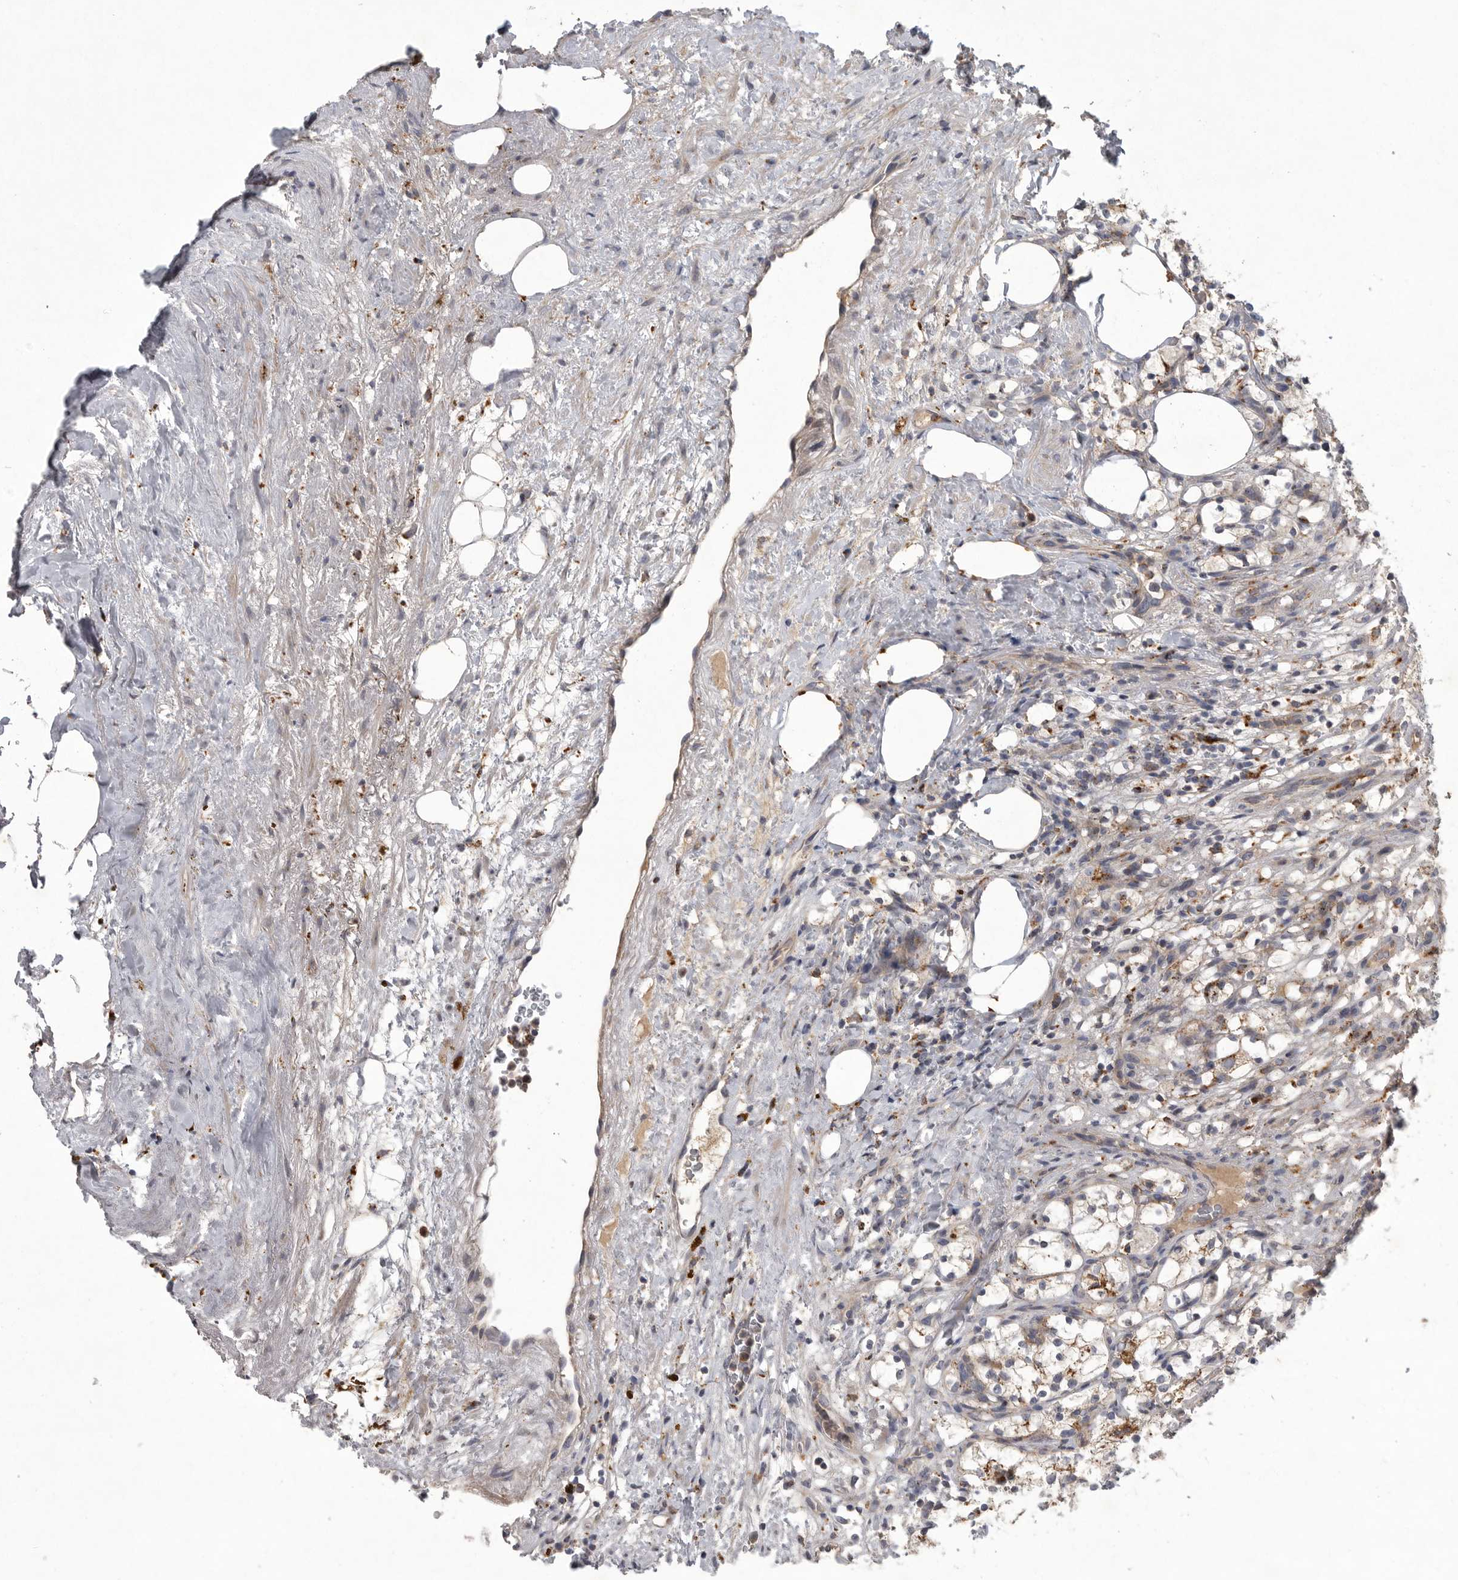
{"staining": {"intensity": "moderate", "quantity": "<25%", "location": "cytoplasmic/membranous"}, "tissue": "renal cancer", "cell_type": "Tumor cells", "image_type": "cancer", "snomed": [{"axis": "morphology", "description": "Adenocarcinoma, NOS"}, {"axis": "topography", "description": "Kidney"}], "caption": "A micrograph of renal cancer stained for a protein demonstrates moderate cytoplasmic/membranous brown staining in tumor cells.", "gene": "LAMTOR3", "patient": {"sex": "female", "age": 69}}